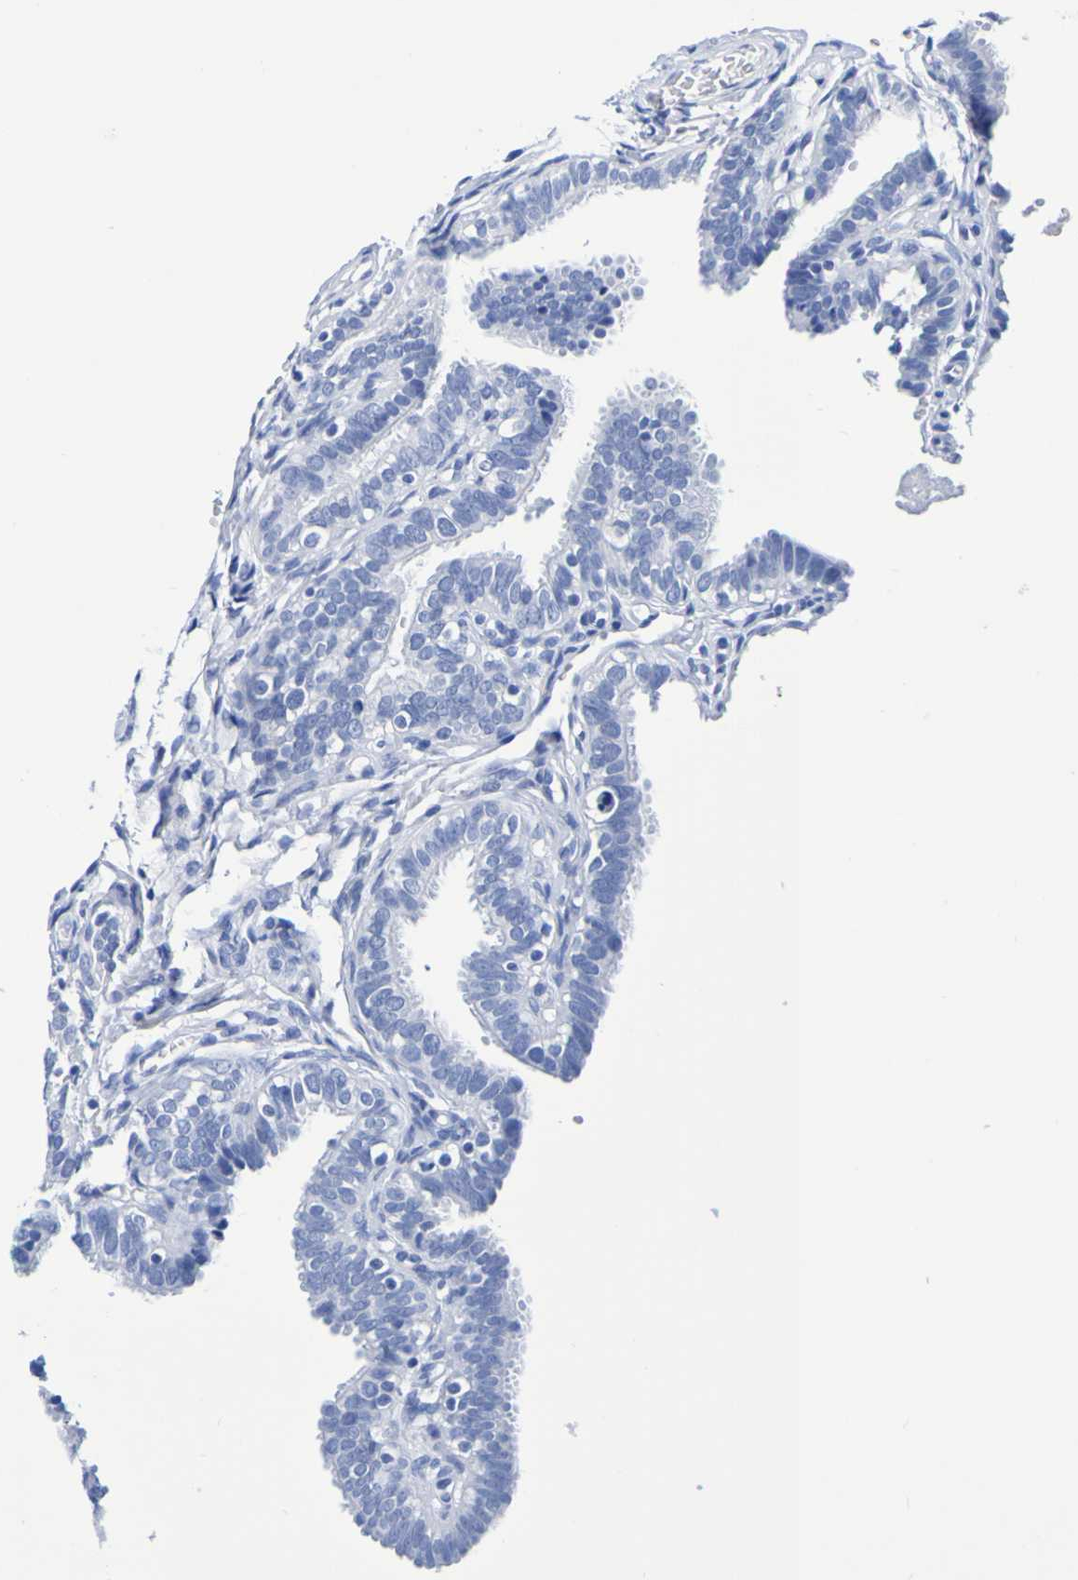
{"staining": {"intensity": "negative", "quantity": "none", "location": "none"}, "tissue": "fallopian tube", "cell_type": "Glandular cells", "image_type": "normal", "snomed": [{"axis": "morphology", "description": "Normal tissue, NOS"}, {"axis": "topography", "description": "Fallopian tube"}, {"axis": "topography", "description": "Placenta"}], "caption": "Fallopian tube was stained to show a protein in brown. There is no significant staining in glandular cells.", "gene": "DPEP1", "patient": {"sex": "female", "age": 34}}